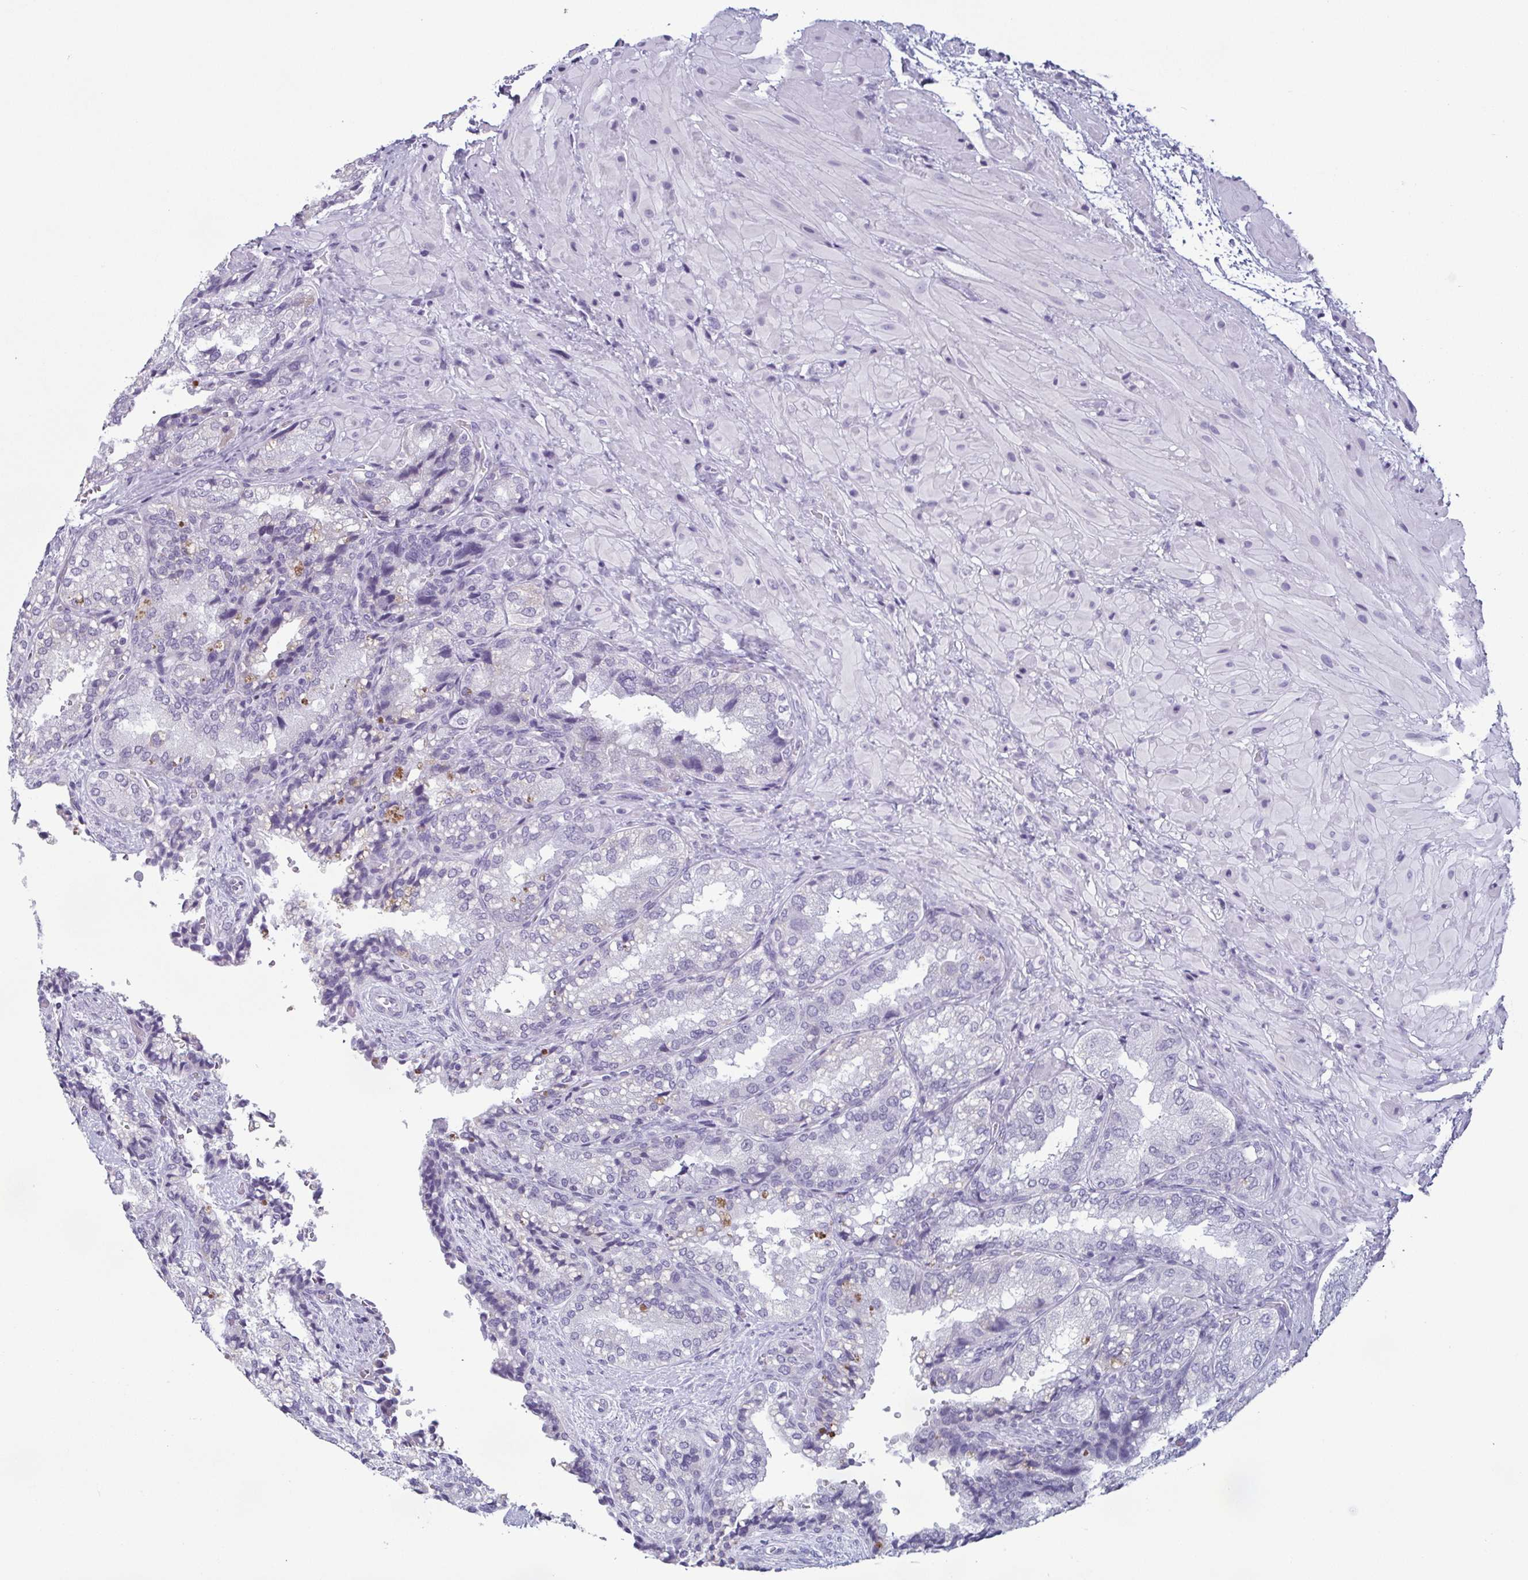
{"staining": {"intensity": "negative", "quantity": "none", "location": "none"}, "tissue": "seminal vesicle", "cell_type": "Glandular cells", "image_type": "normal", "snomed": [{"axis": "morphology", "description": "Normal tissue, NOS"}, {"axis": "topography", "description": "Seminal veicle"}], "caption": "IHC of normal seminal vesicle exhibits no positivity in glandular cells.", "gene": "KRT78", "patient": {"sex": "male", "age": 57}}